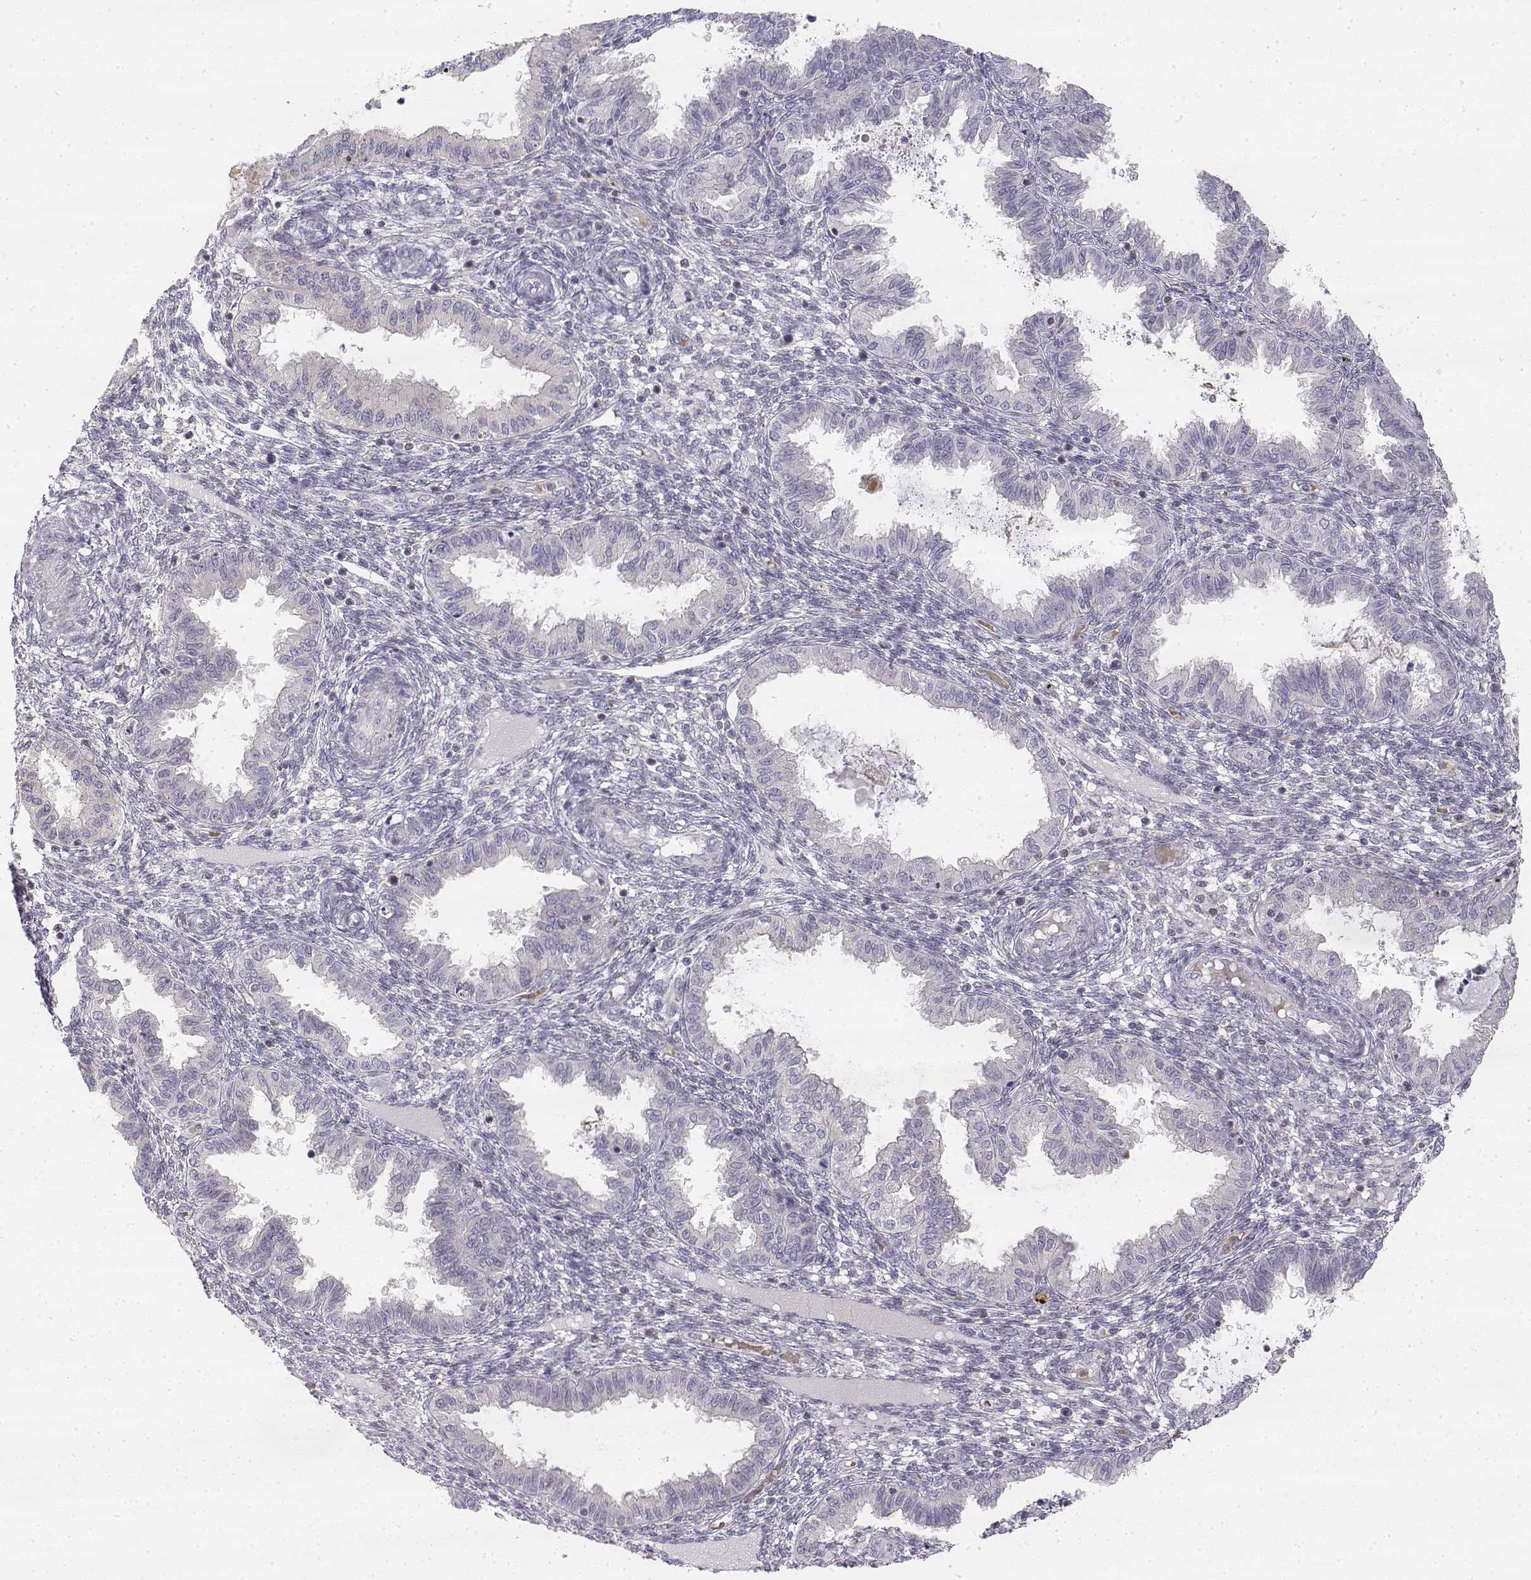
{"staining": {"intensity": "negative", "quantity": "none", "location": "none"}, "tissue": "endometrium", "cell_type": "Cells in endometrial stroma", "image_type": "normal", "snomed": [{"axis": "morphology", "description": "Normal tissue, NOS"}, {"axis": "topography", "description": "Endometrium"}], "caption": "DAB (3,3'-diaminobenzidine) immunohistochemical staining of unremarkable endometrium reveals no significant positivity in cells in endometrial stroma.", "gene": "GLIPR1L2", "patient": {"sex": "female", "age": 33}}